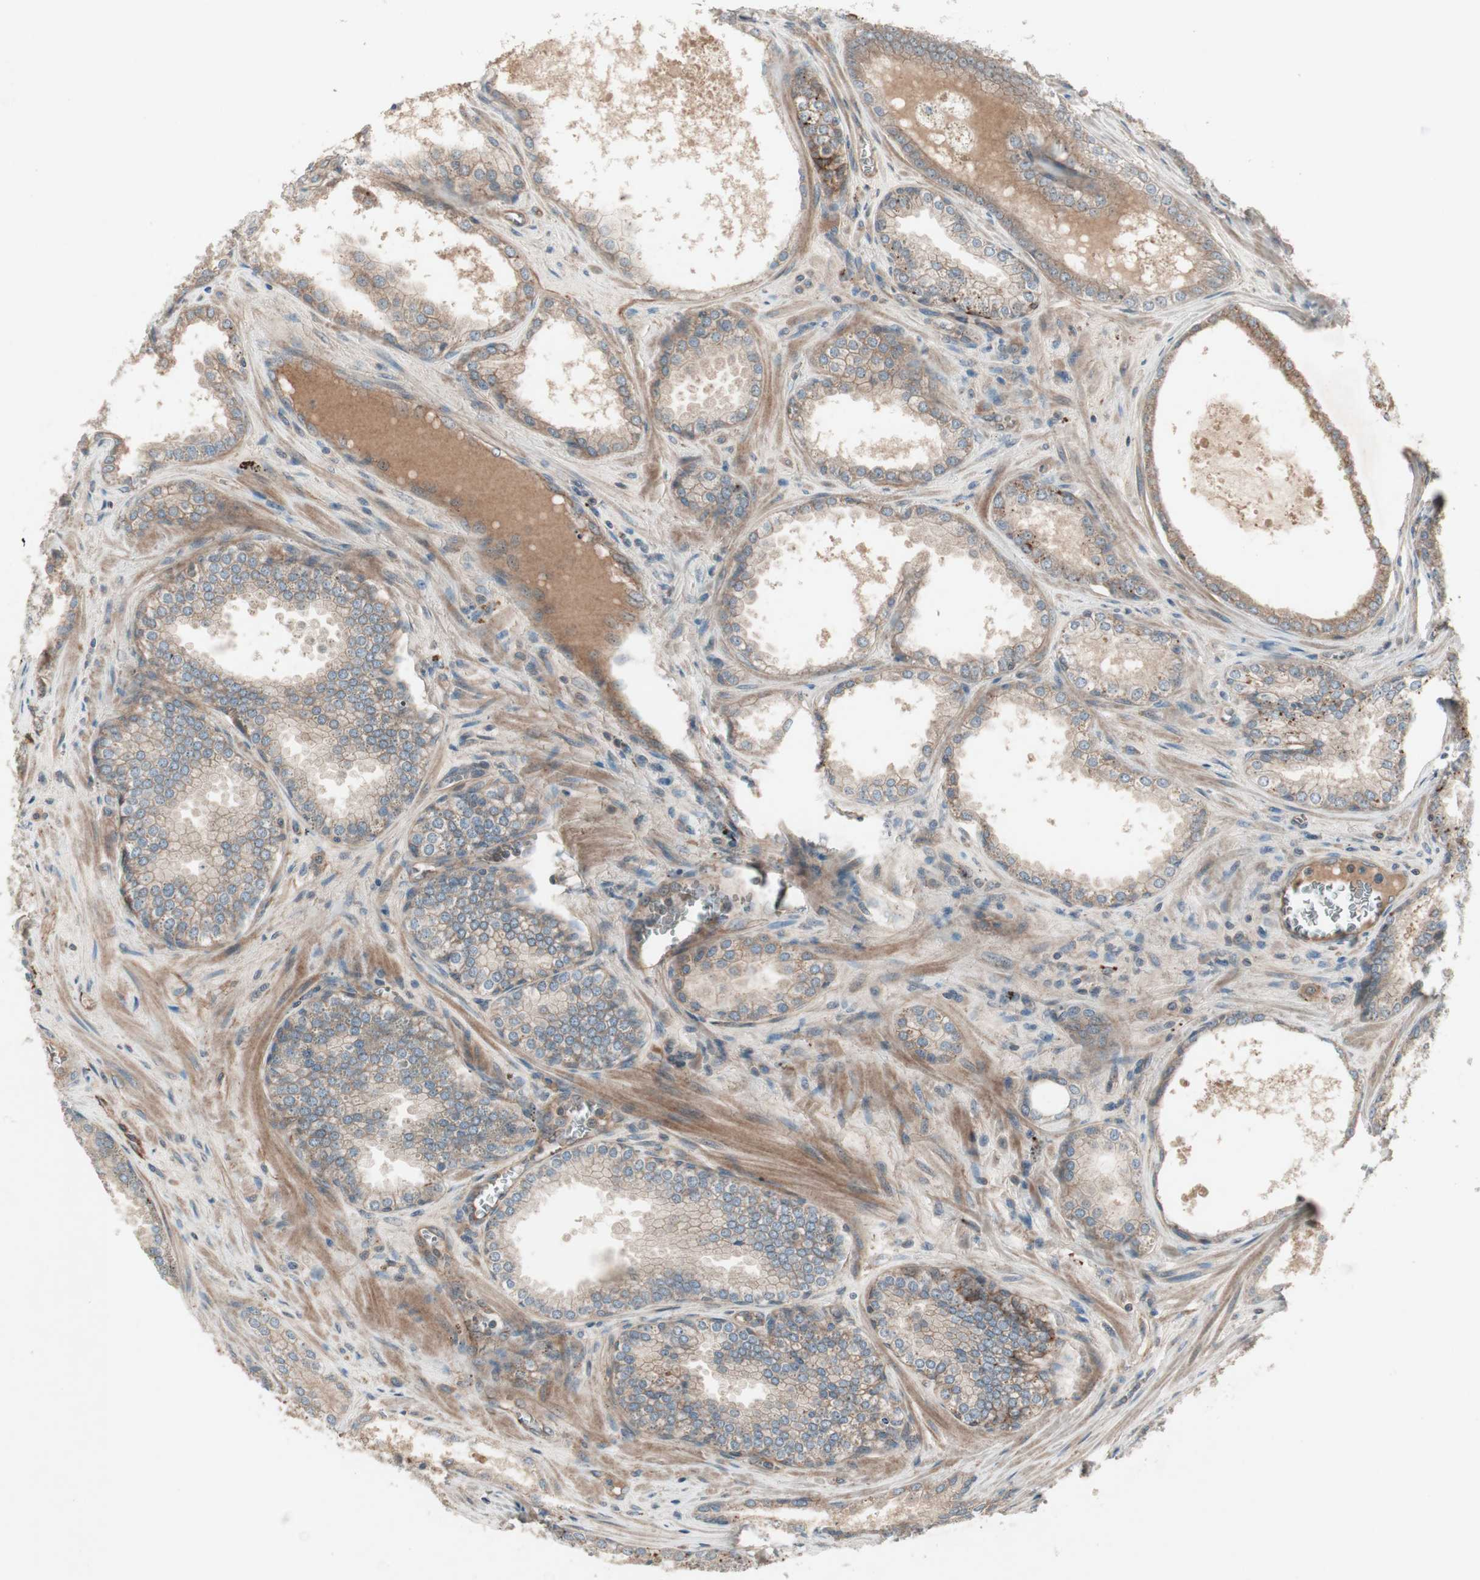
{"staining": {"intensity": "moderate", "quantity": "25%-75%", "location": "cytoplasmic/membranous"}, "tissue": "prostate cancer", "cell_type": "Tumor cells", "image_type": "cancer", "snomed": [{"axis": "morphology", "description": "Adenocarcinoma, Low grade"}, {"axis": "topography", "description": "Prostate"}], "caption": "Human prostate cancer (adenocarcinoma (low-grade)) stained with a brown dye reveals moderate cytoplasmic/membranous positive expression in about 25%-75% of tumor cells.", "gene": "TFPI", "patient": {"sex": "male", "age": 60}}